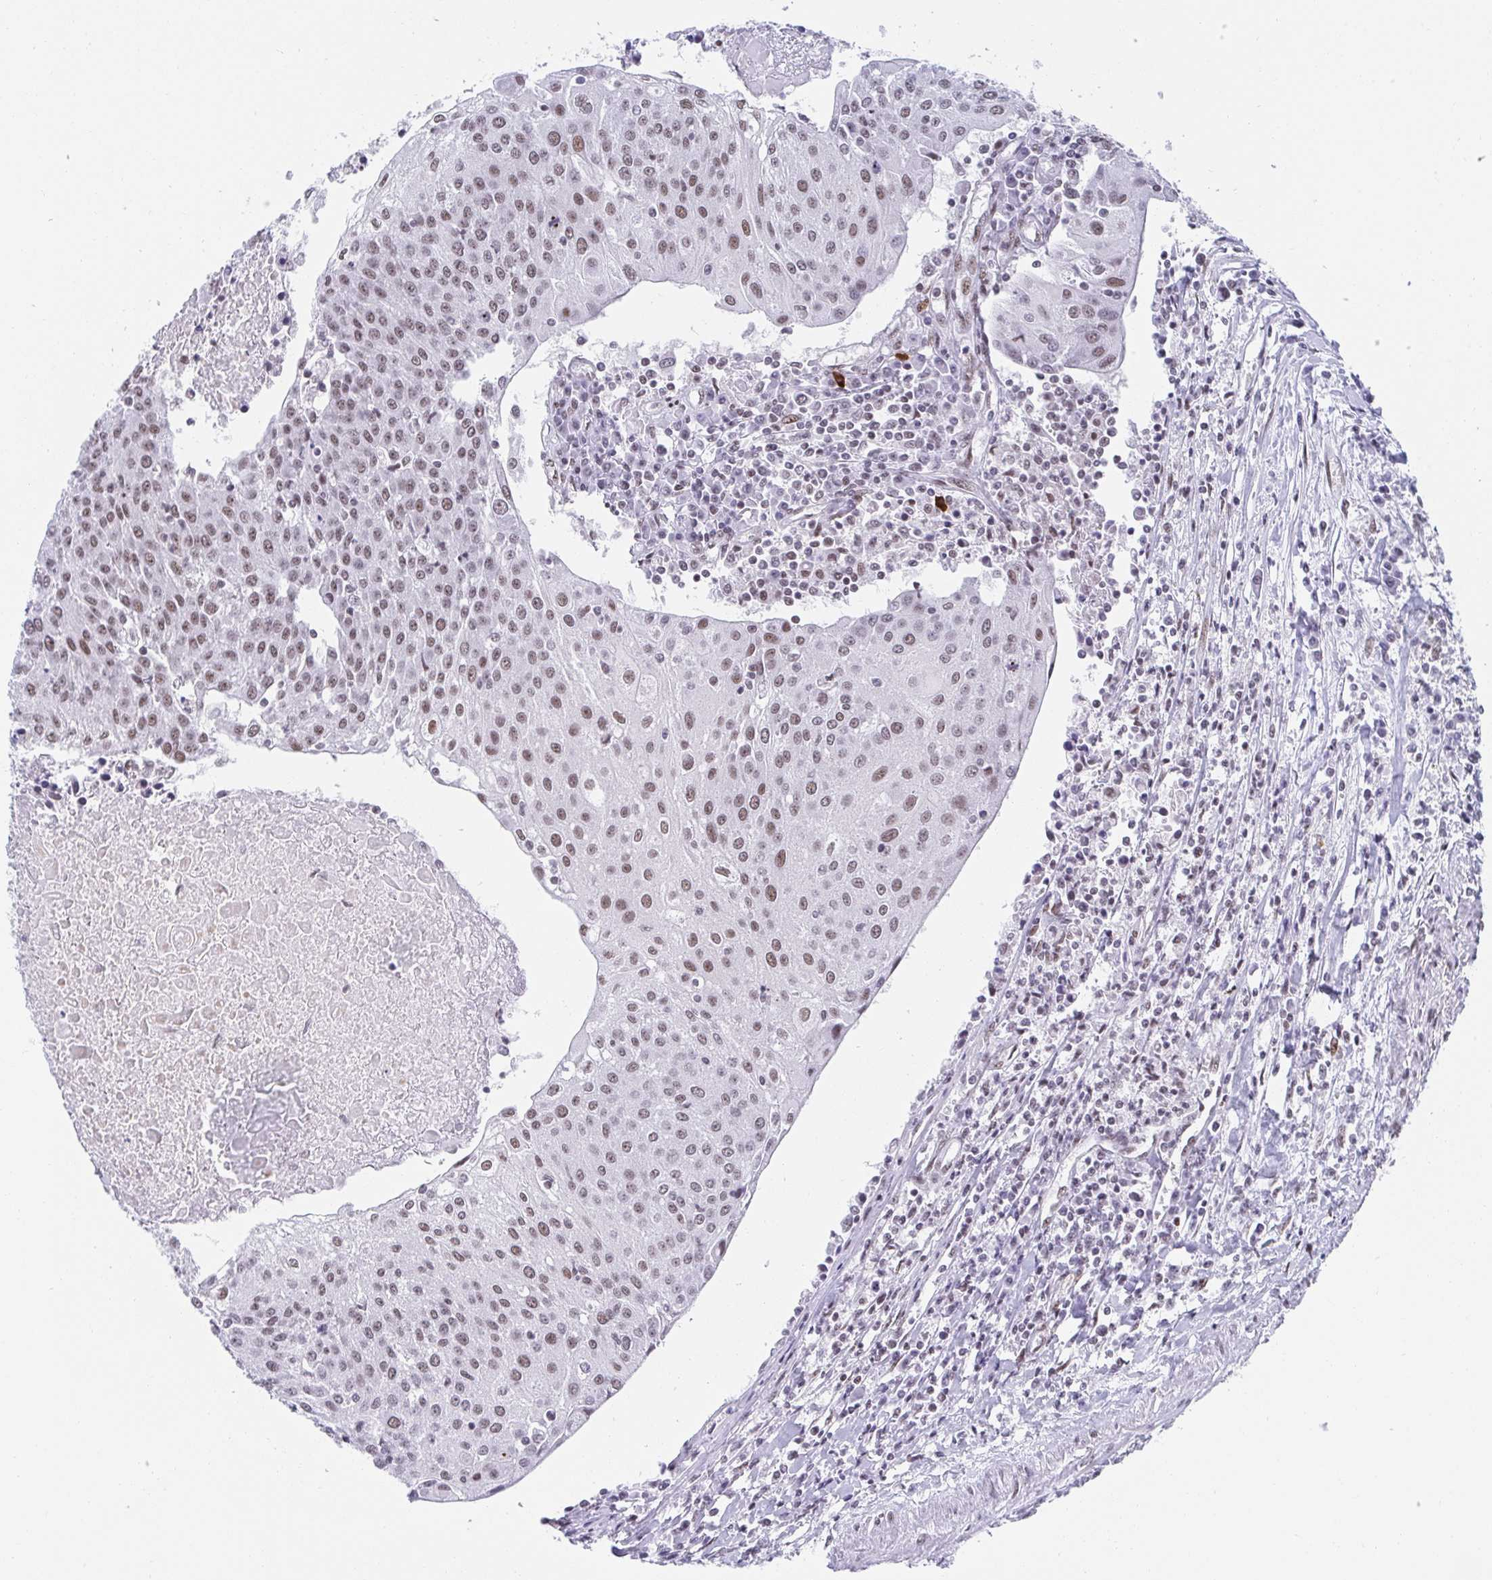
{"staining": {"intensity": "moderate", "quantity": ">75%", "location": "nuclear"}, "tissue": "urothelial cancer", "cell_type": "Tumor cells", "image_type": "cancer", "snomed": [{"axis": "morphology", "description": "Urothelial carcinoma, High grade"}, {"axis": "topography", "description": "Urinary bladder"}], "caption": "An IHC image of neoplastic tissue is shown. Protein staining in brown highlights moderate nuclear positivity in urothelial carcinoma (high-grade) within tumor cells. (DAB (3,3'-diaminobenzidine) = brown stain, brightfield microscopy at high magnification).", "gene": "SLC7A10", "patient": {"sex": "female", "age": 85}}